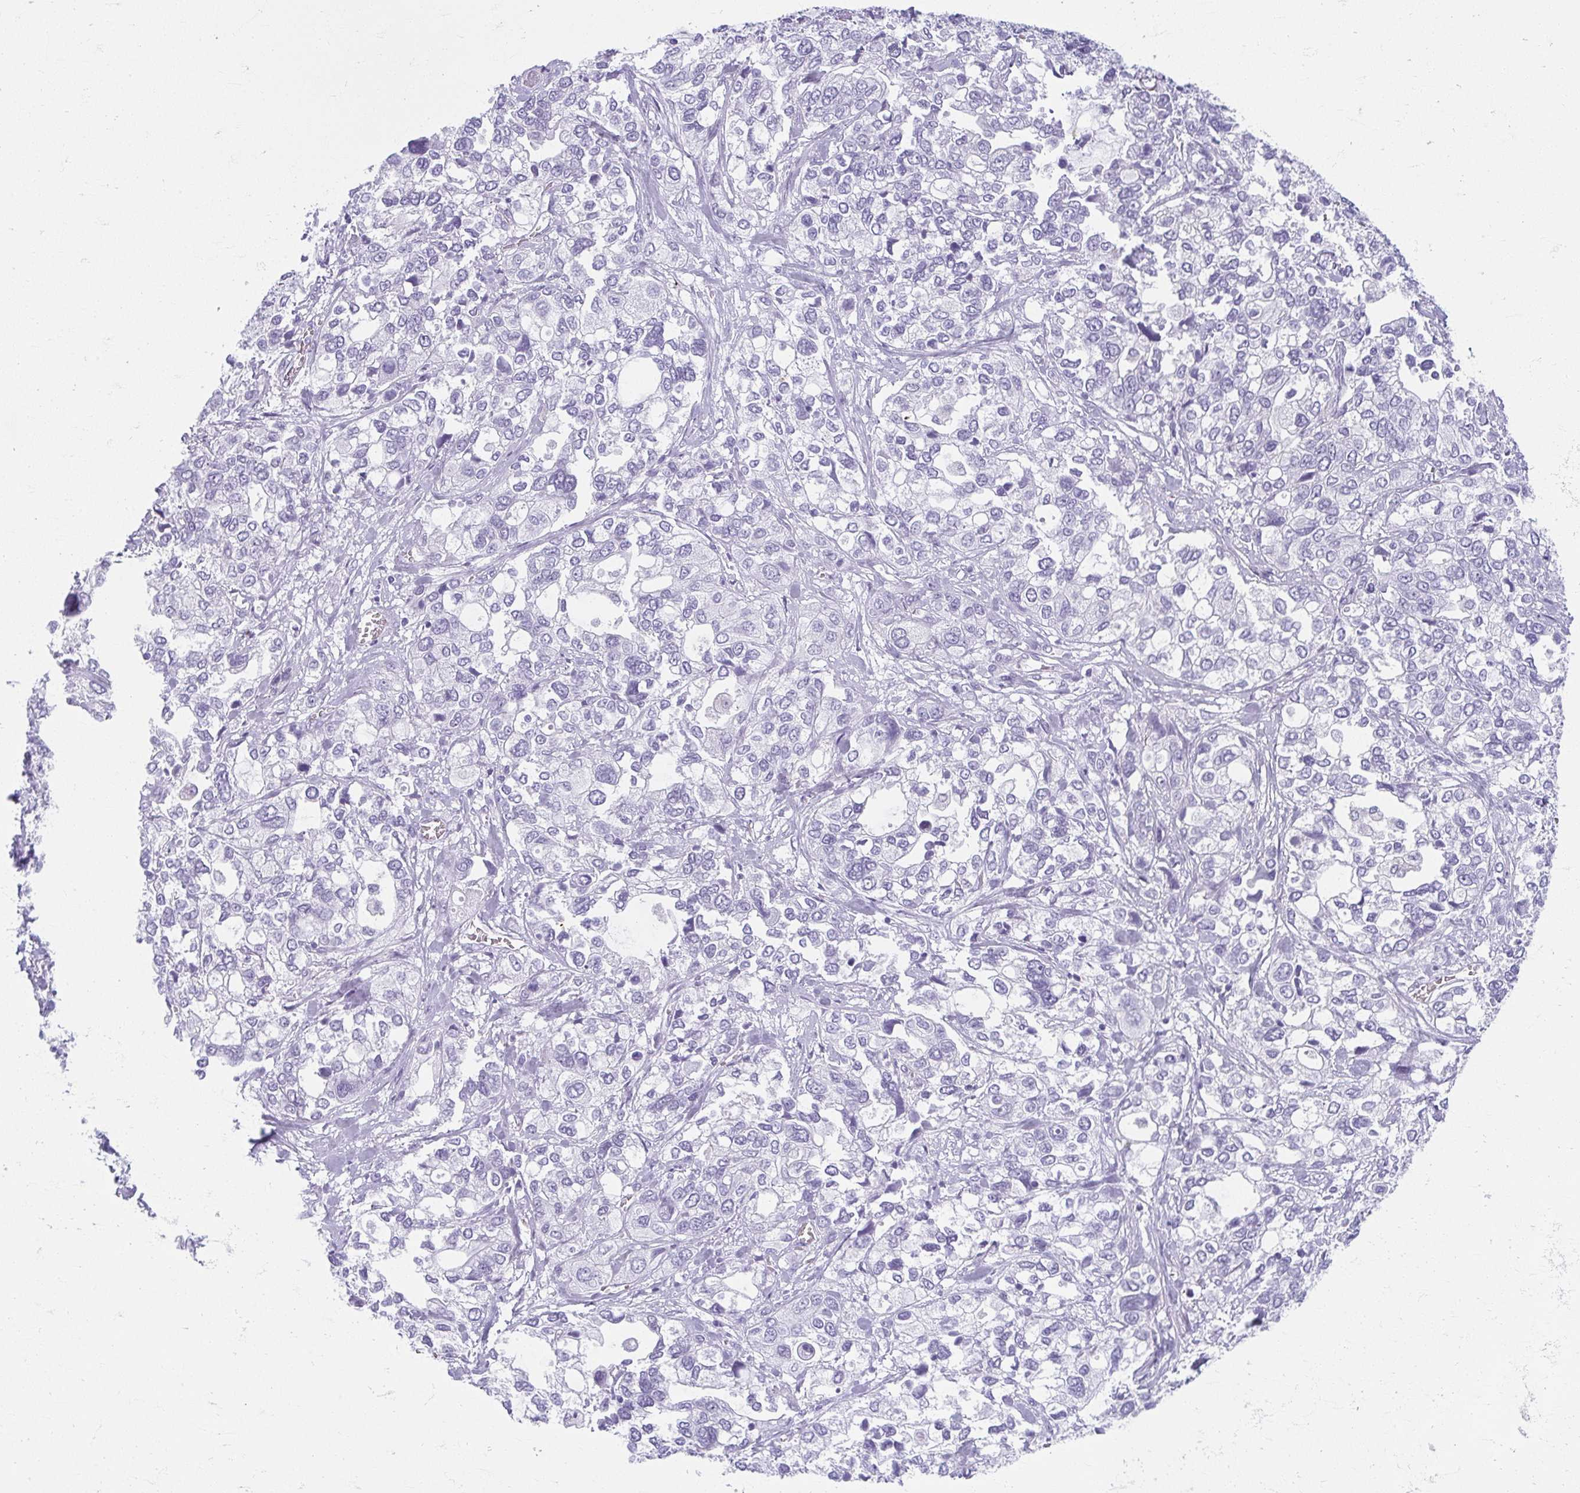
{"staining": {"intensity": "negative", "quantity": "none", "location": "none"}, "tissue": "stomach cancer", "cell_type": "Tumor cells", "image_type": "cancer", "snomed": [{"axis": "morphology", "description": "Adenocarcinoma, NOS"}, {"axis": "topography", "description": "Stomach, upper"}], "caption": "Protein analysis of adenocarcinoma (stomach) displays no significant expression in tumor cells.", "gene": "MOBP", "patient": {"sex": "female", "age": 81}}